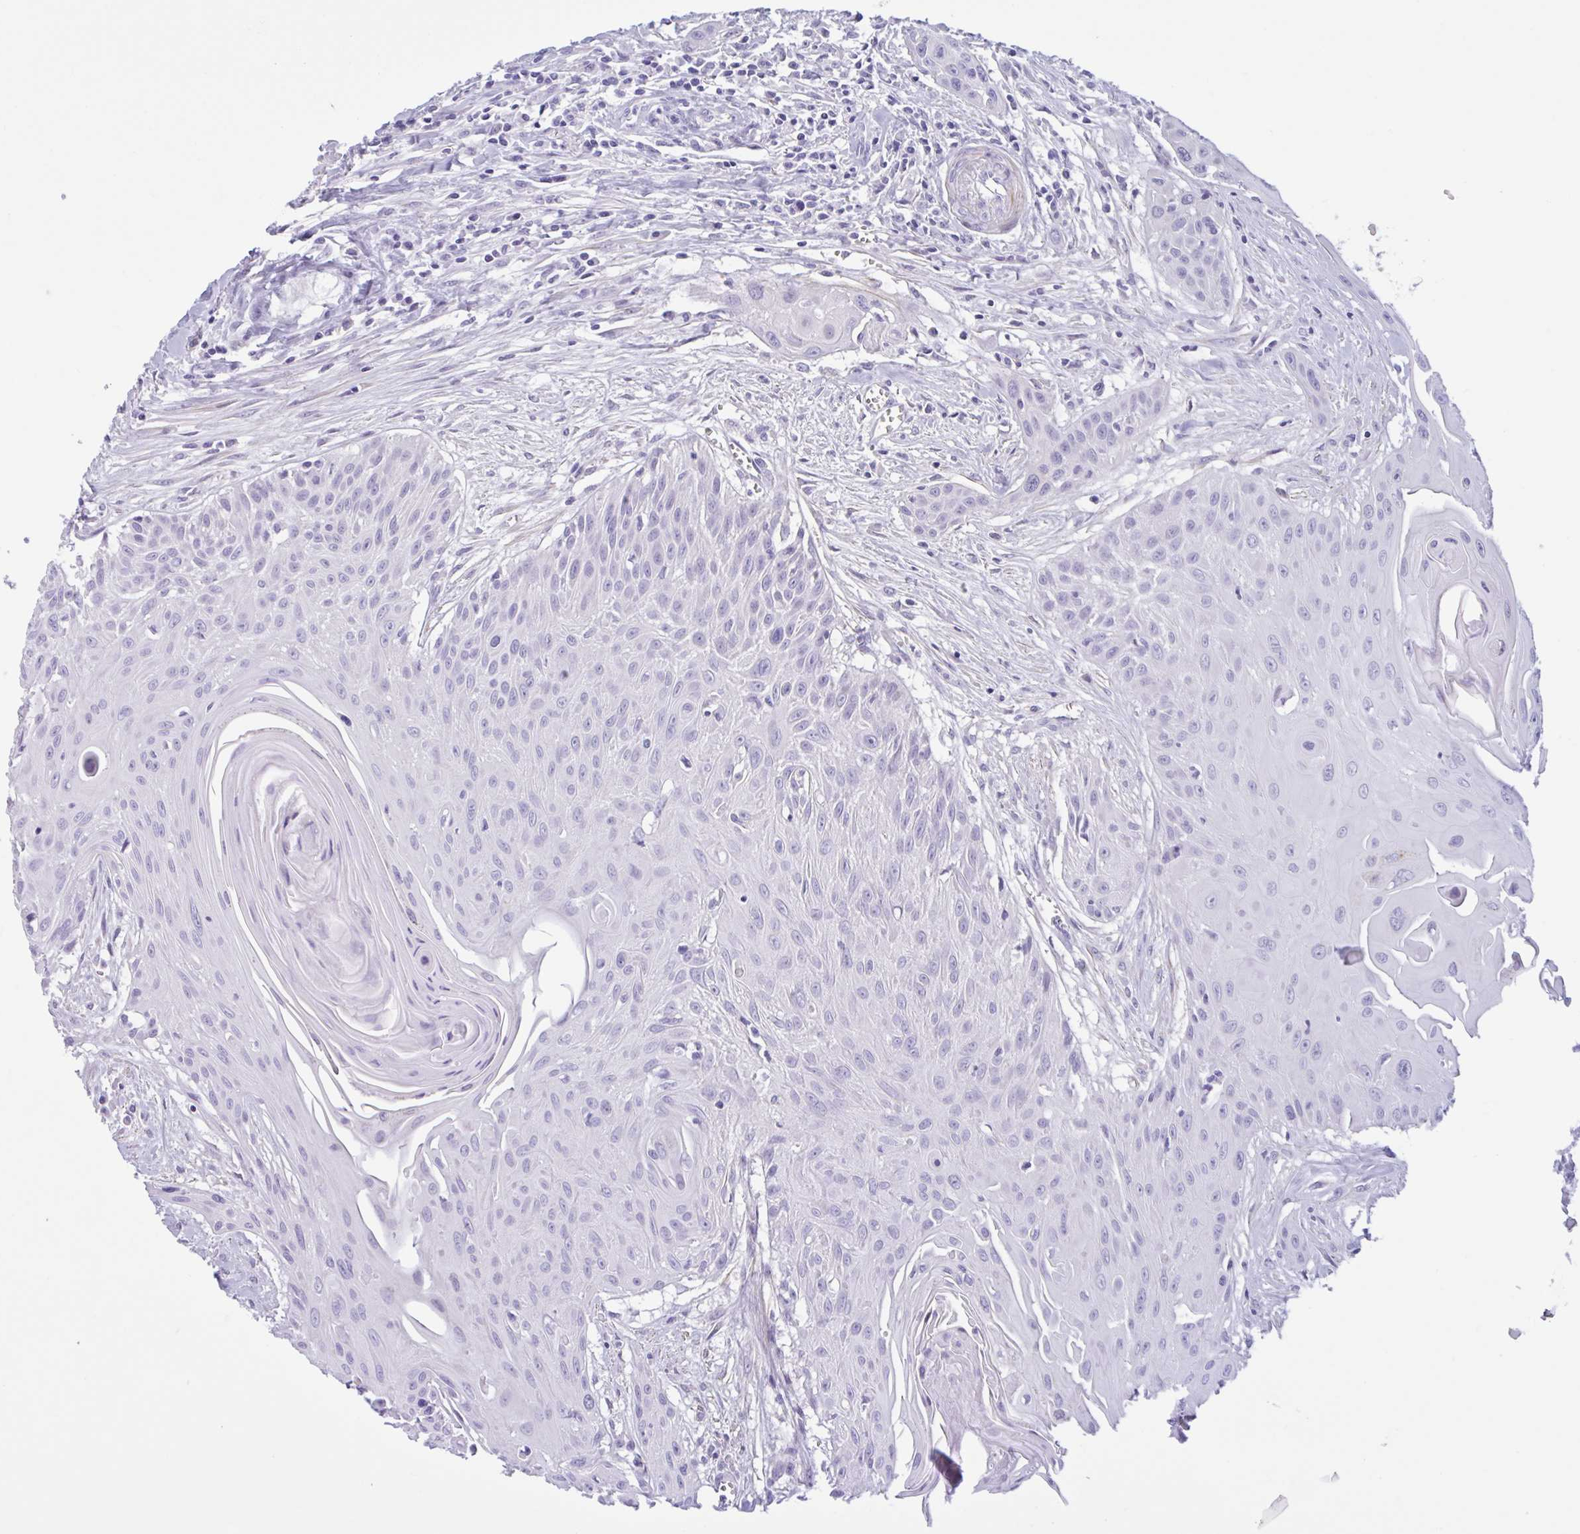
{"staining": {"intensity": "negative", "quantity": "none", "location": "none"}, "tissue": "head and neck cancer", "cell_type": "Tumor cells", "image_type": "cancer", "snomed": [{"axis": "morphology", "description": "Squamous cell carcinoma, NOS"}, {"axis": "topography", "description": "Lymph node"}, {"axis": "topography", "description": "Salivary gland"}, {"axis": "topography", "description": "Head-Neck"}], "caption": "Tumor cells are negative for brown protein staining in squamous cell carcinoma (head and neck). (DAB (3,3'-diaminobenzidine) IHC visualized using brightfield microscopy, high magnification).", "gene": "AHCYL2", "patient": {"sex": "female", "age": 74}}